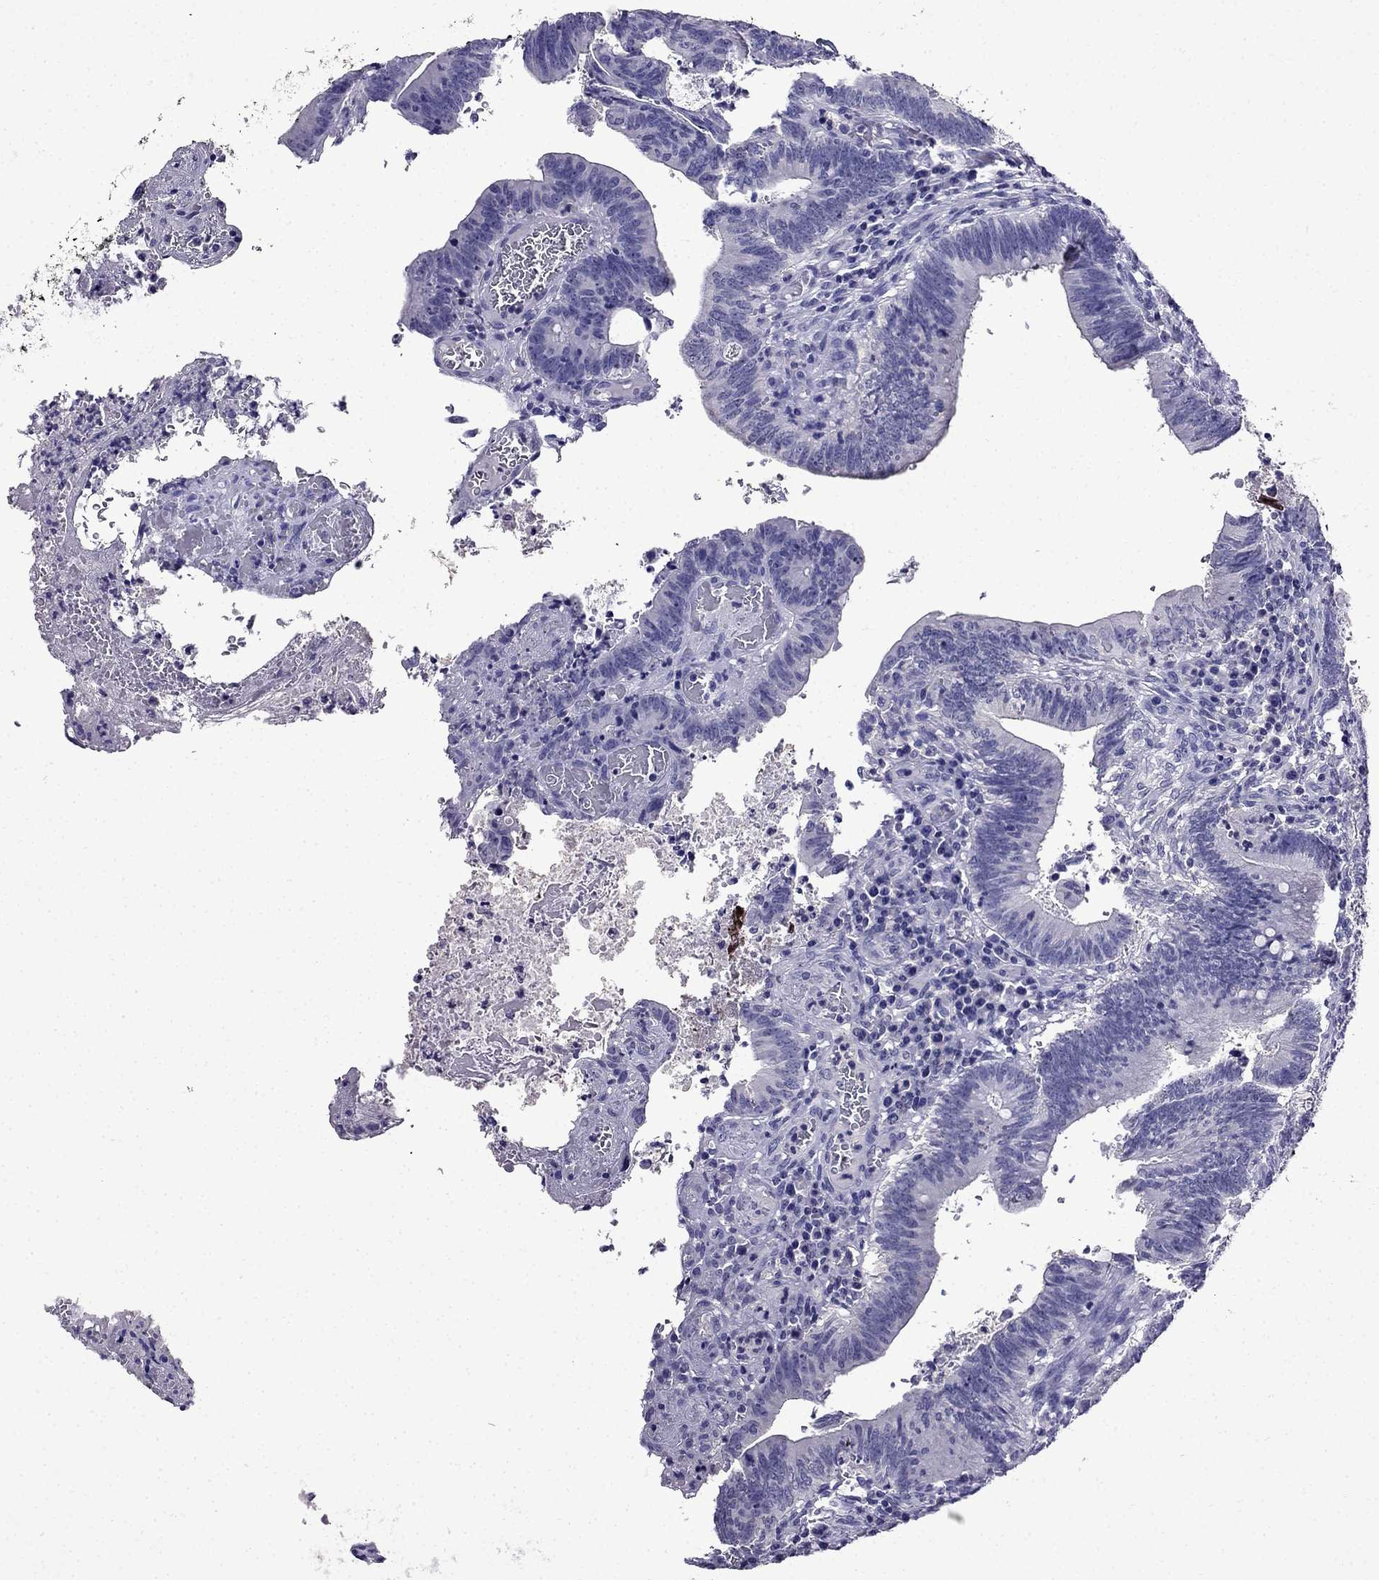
{"staining": {"intensity": "negative", "quantity": "none", "location": "none"}, "tissue": "colorectal cancer", "cell_type": "Tumor cells", "image_type": "cancer", "snomed": [{"axis": "morphology", "description": "Adenocarcinoma, NOS"}, {"axis": "topography", "description": "Colon"}], "caption": "An image of colorectal cancer stained for a protein exhibits no brown staining in tumor cells.", "gene": "DNAH17", "patient": {"sex": "female", "age": 70}}